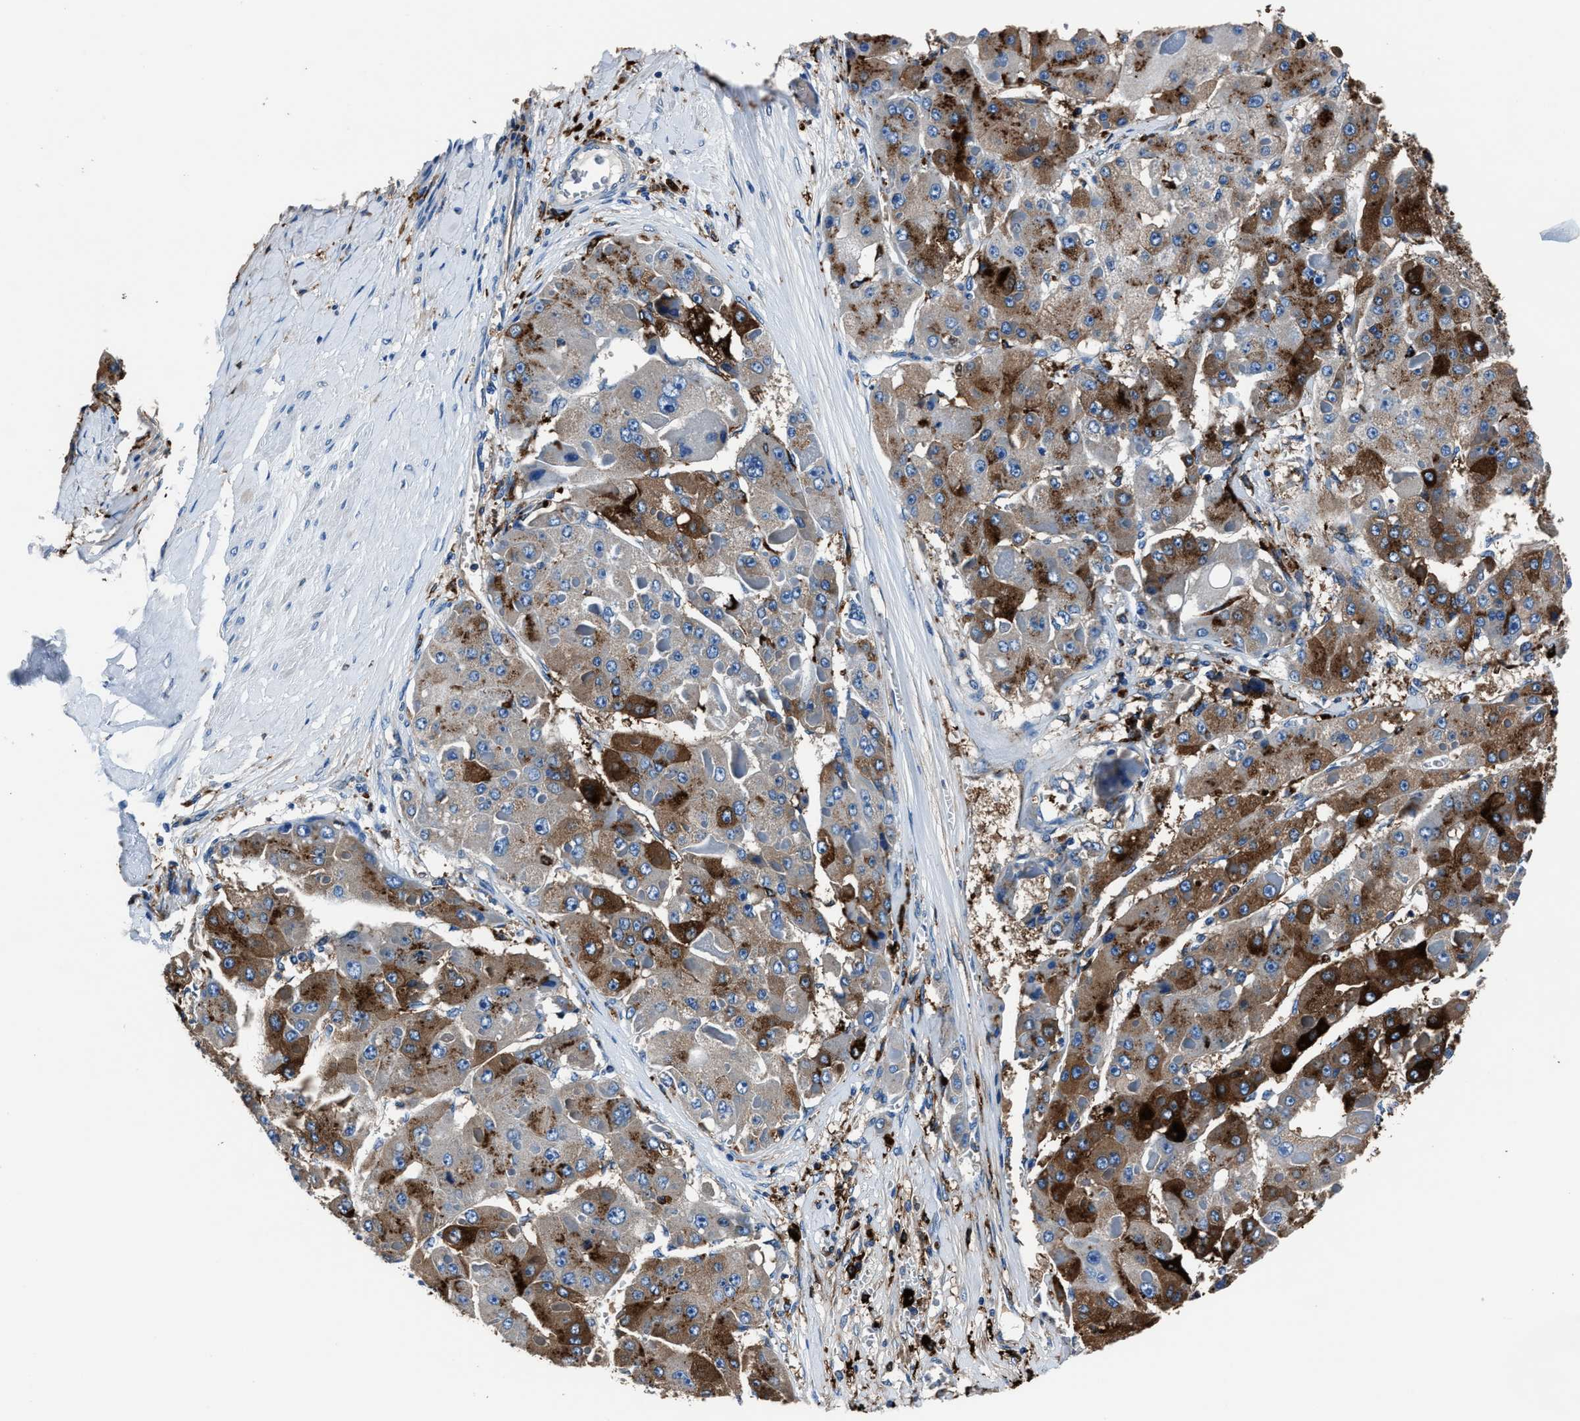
{"staining": {"intensity": "moderate", "quantity": "25%-75%", "location": "cytoplasmic/membranous"}, "tissue": "liver cancer", "cell_type": "Tumor cells", "image_type": "cancer", "snomed": [{"axis": "morphology", "description": "Carcinoma, Hepatocellular, NOS"}, {"axis": "topography", "description": "Liver"}], "caption": "Moderate cytoplasmic/membranous positivity for a protein is seen in about 25%-75% of tumor cells of liver cancer using IHC.", "gene": "FTL", "patient": {"sex": "female", "age": 73}}